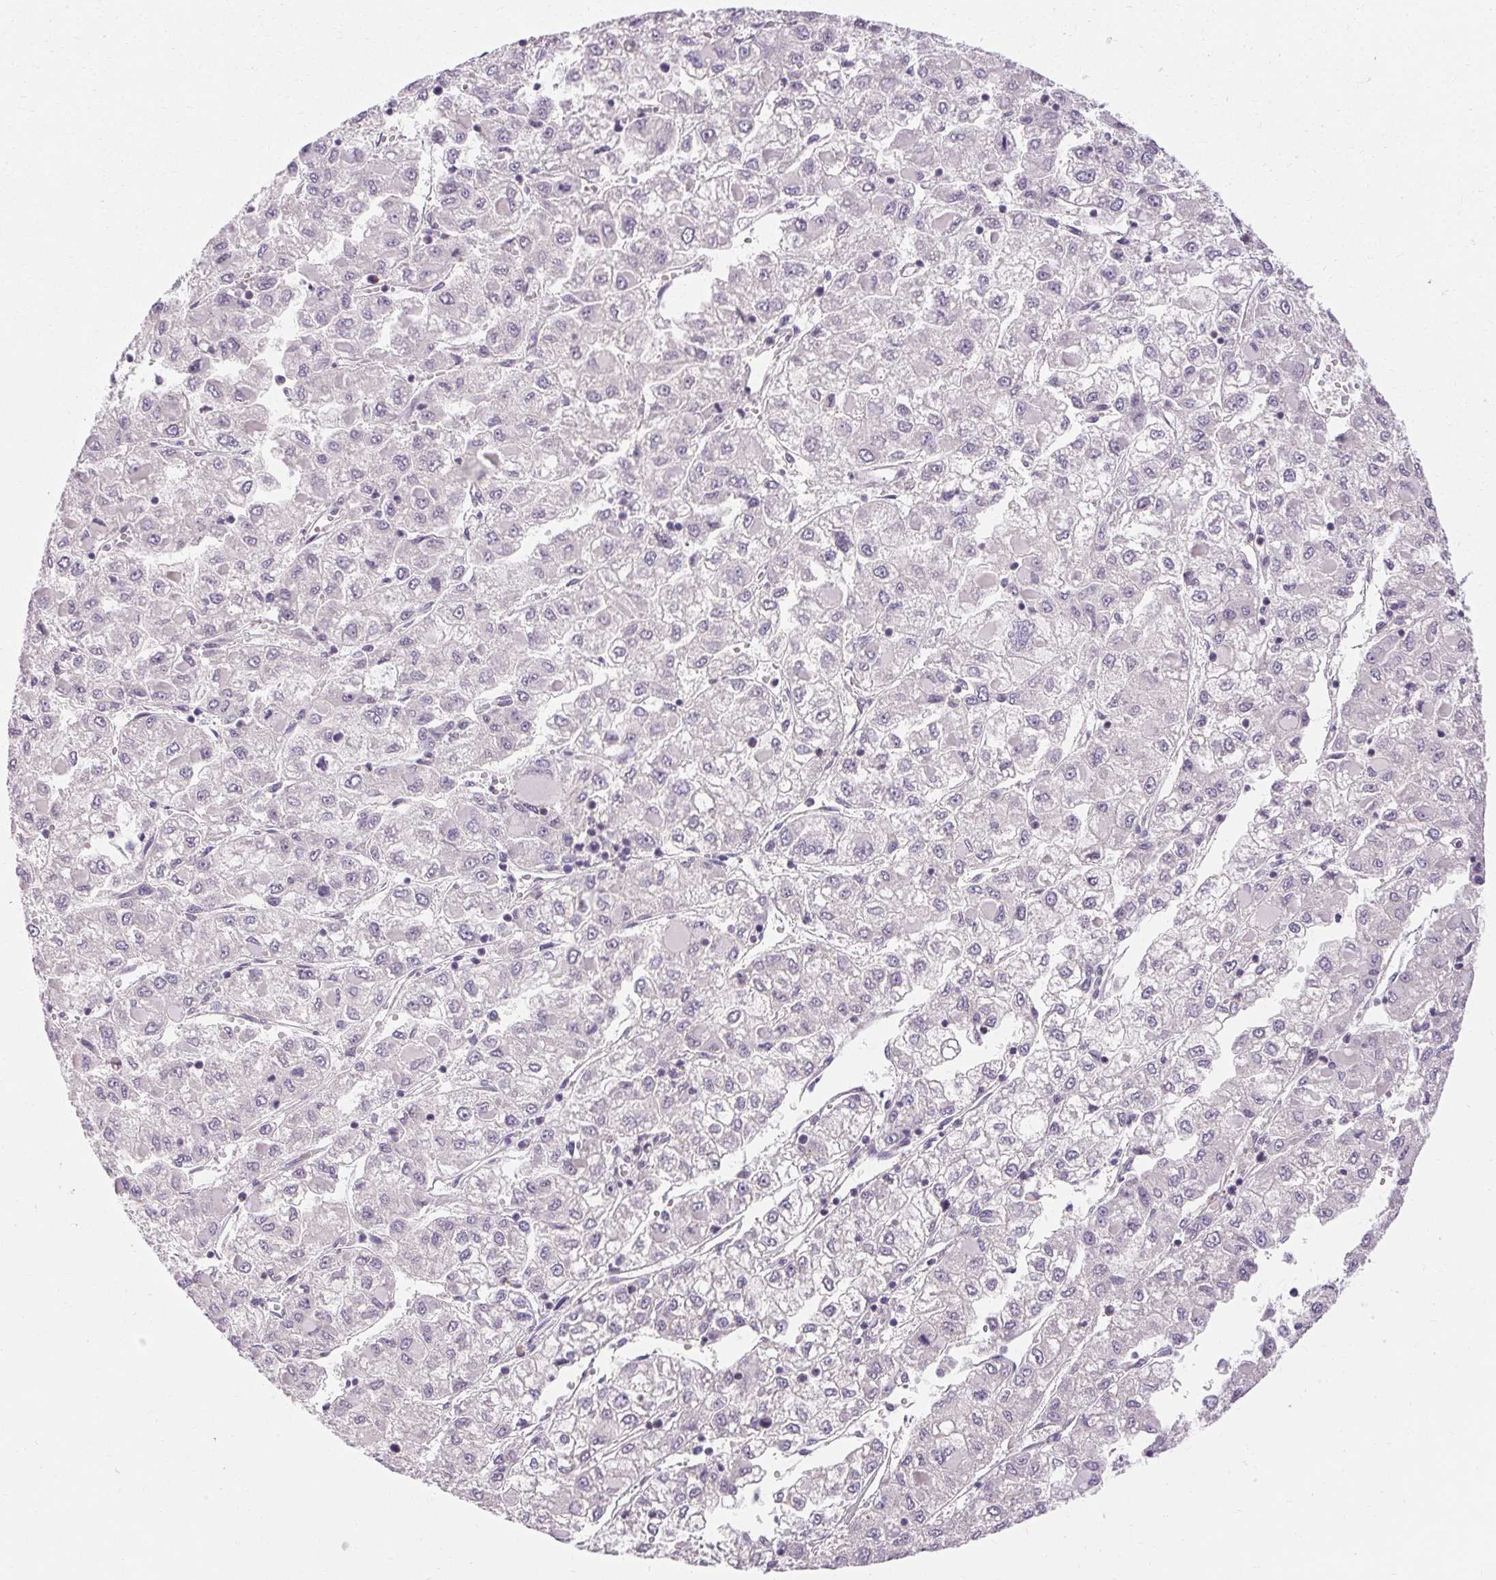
{"staining": {"intensity": "negative", "quantity": "none", "location": "none"}, "tissue": "liver cancer", "cell_type": "Tumor cells", "image_type": "cancer", "snomed": [{"axis": "morphology", "description": "Carcinoma, Hepatocellular, NOS"}, {"axis": "topography", "description": "Liver"}], "caption": "A high-resolution photomicrograph shows immunohistochemistry staining of hepatocellular carcinoma (liver), which displays no significant positivity in tumor cells.", "gene": "TMEM52B", "patient": {"sex": "male", "age": 40}}